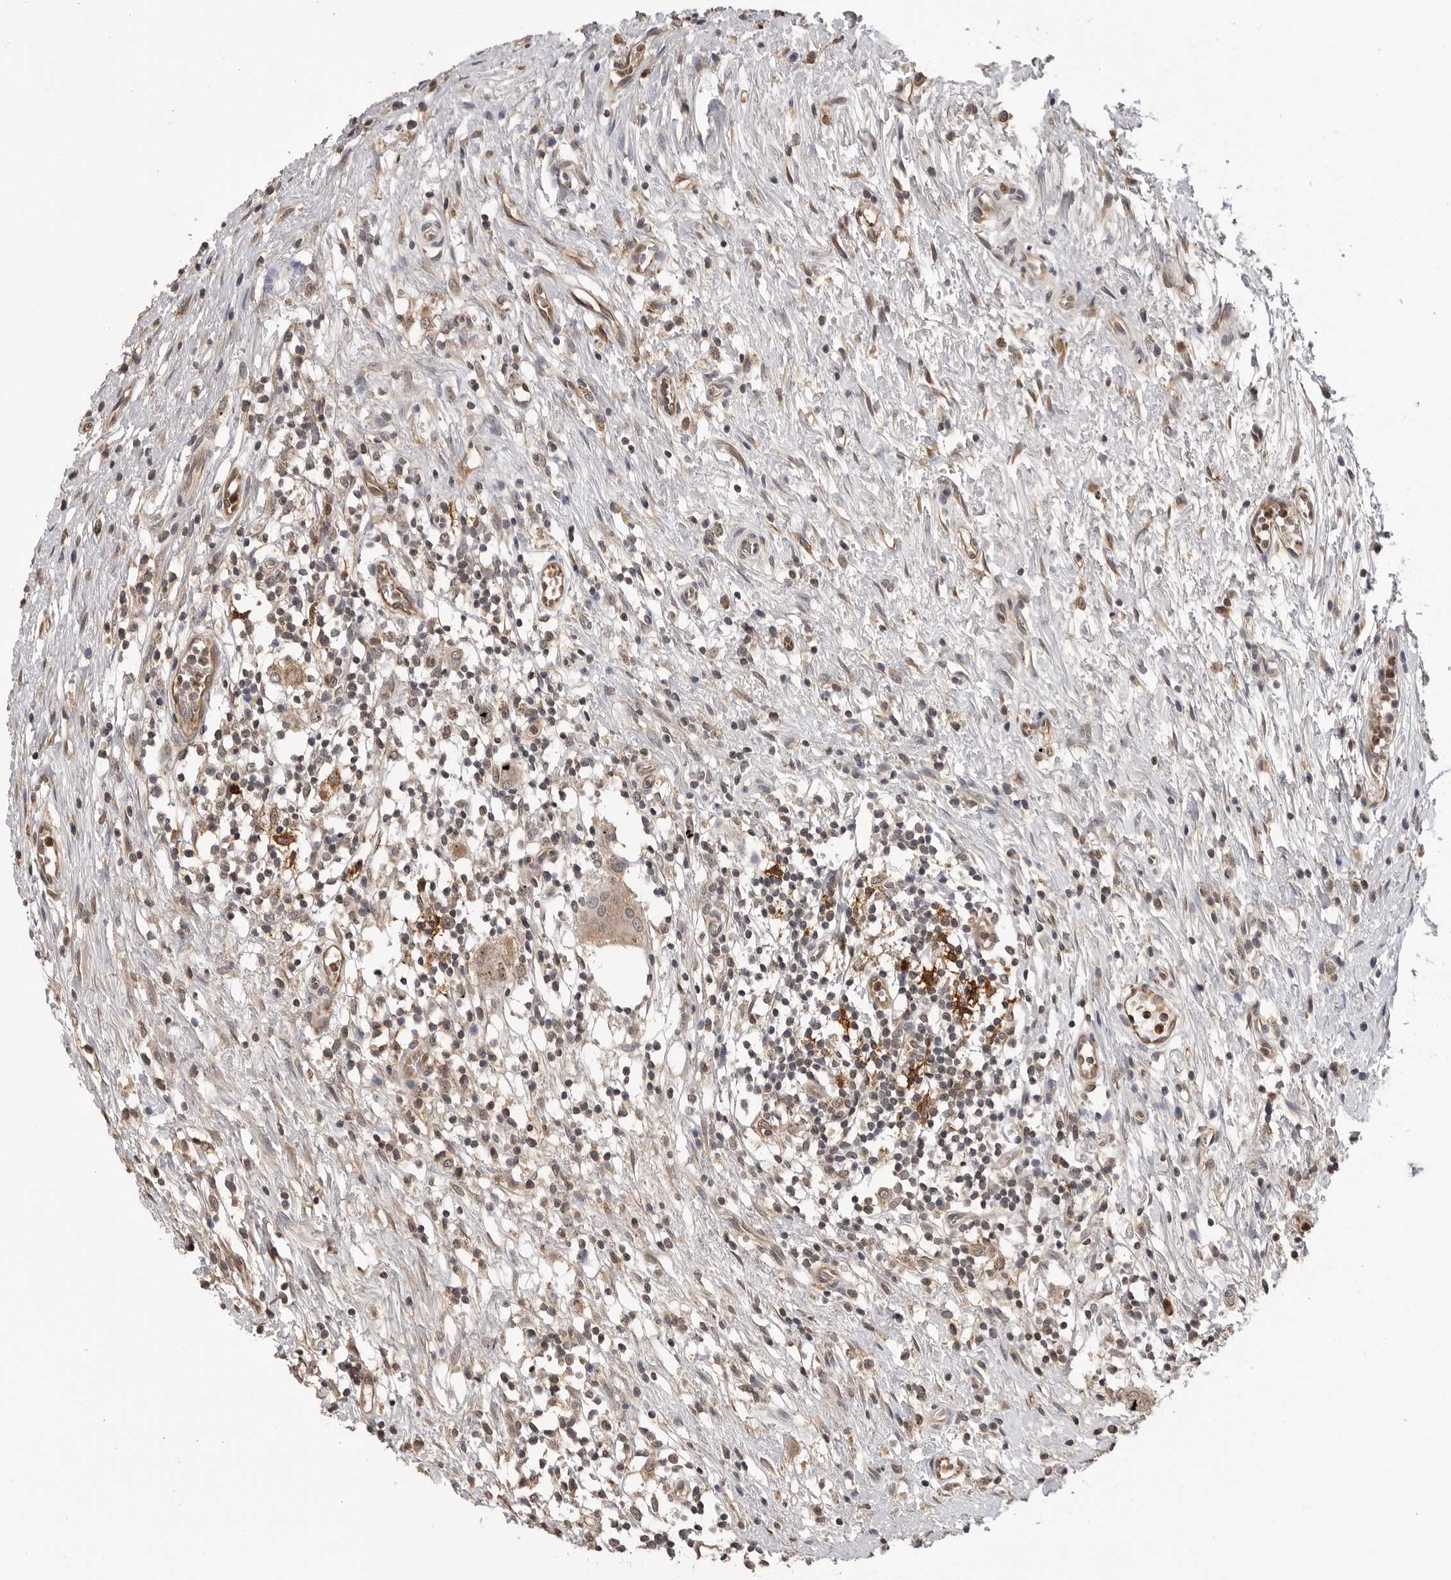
{"staining": {"intensity": "weak", "quantity": "<25%", "location": "cytoplasmic/membranous"}, "tissue": "urothelial cancer", "cell_type": "Tumor cells", "image_type": "cancer", "snomed": [{"axis": "morphology", "description": "Normal tissue, NOS"}, {"axis": "morphology", "description": "Urothelial carcinoma, Low grade"}, {"axis": "topography", "description": "Smooth muscle"}, {"axis": "topography", "description": "Urinary bladder"}], "caption": "An immunohistochemistry micrograph of low-grade urothelial carcinoma is shown. There is no staining in tumor cells of low-grade urothelial carcinoma.", "gene": "TRMT13", "patient": {"sex": "male", "age": 60}}